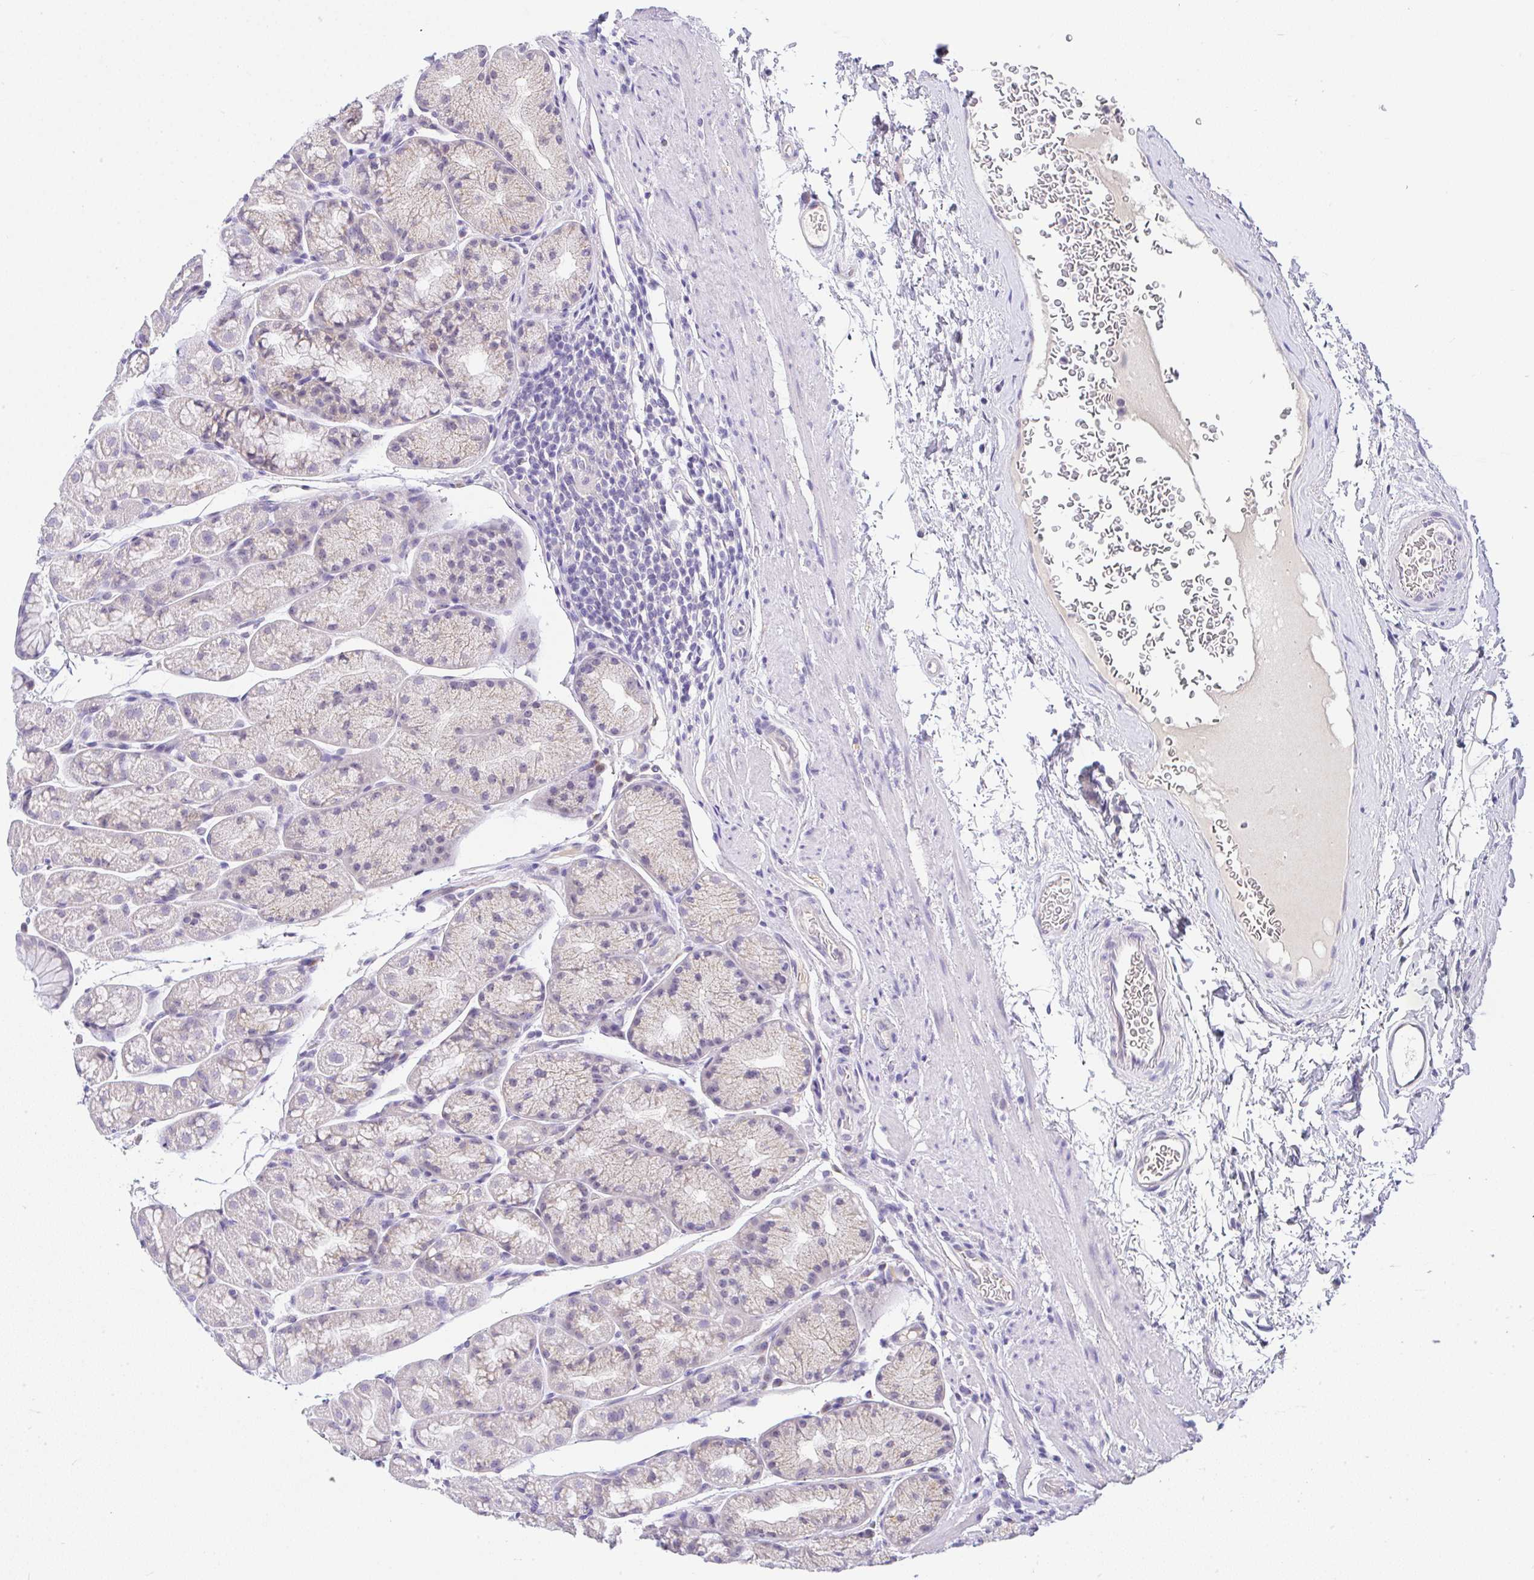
{"staining": {"intensity": "negative", "quantity": "none", "location": "none"}, "tissue": "stomach", "cell_type": "Glandular cells", "image_type": "normal", "snomed": [{"axis": "morphology", "description": "Normal tissue, NOS"}, {"axis": "topography", "description": "Stomach, lower"}], "caption": "This is a image of immunohistochemistry staining of normal stomach, which shows no positivity in glandular cells.", "gene": "SERPINE3", "patient": {"sex": "male", "age": 67}}